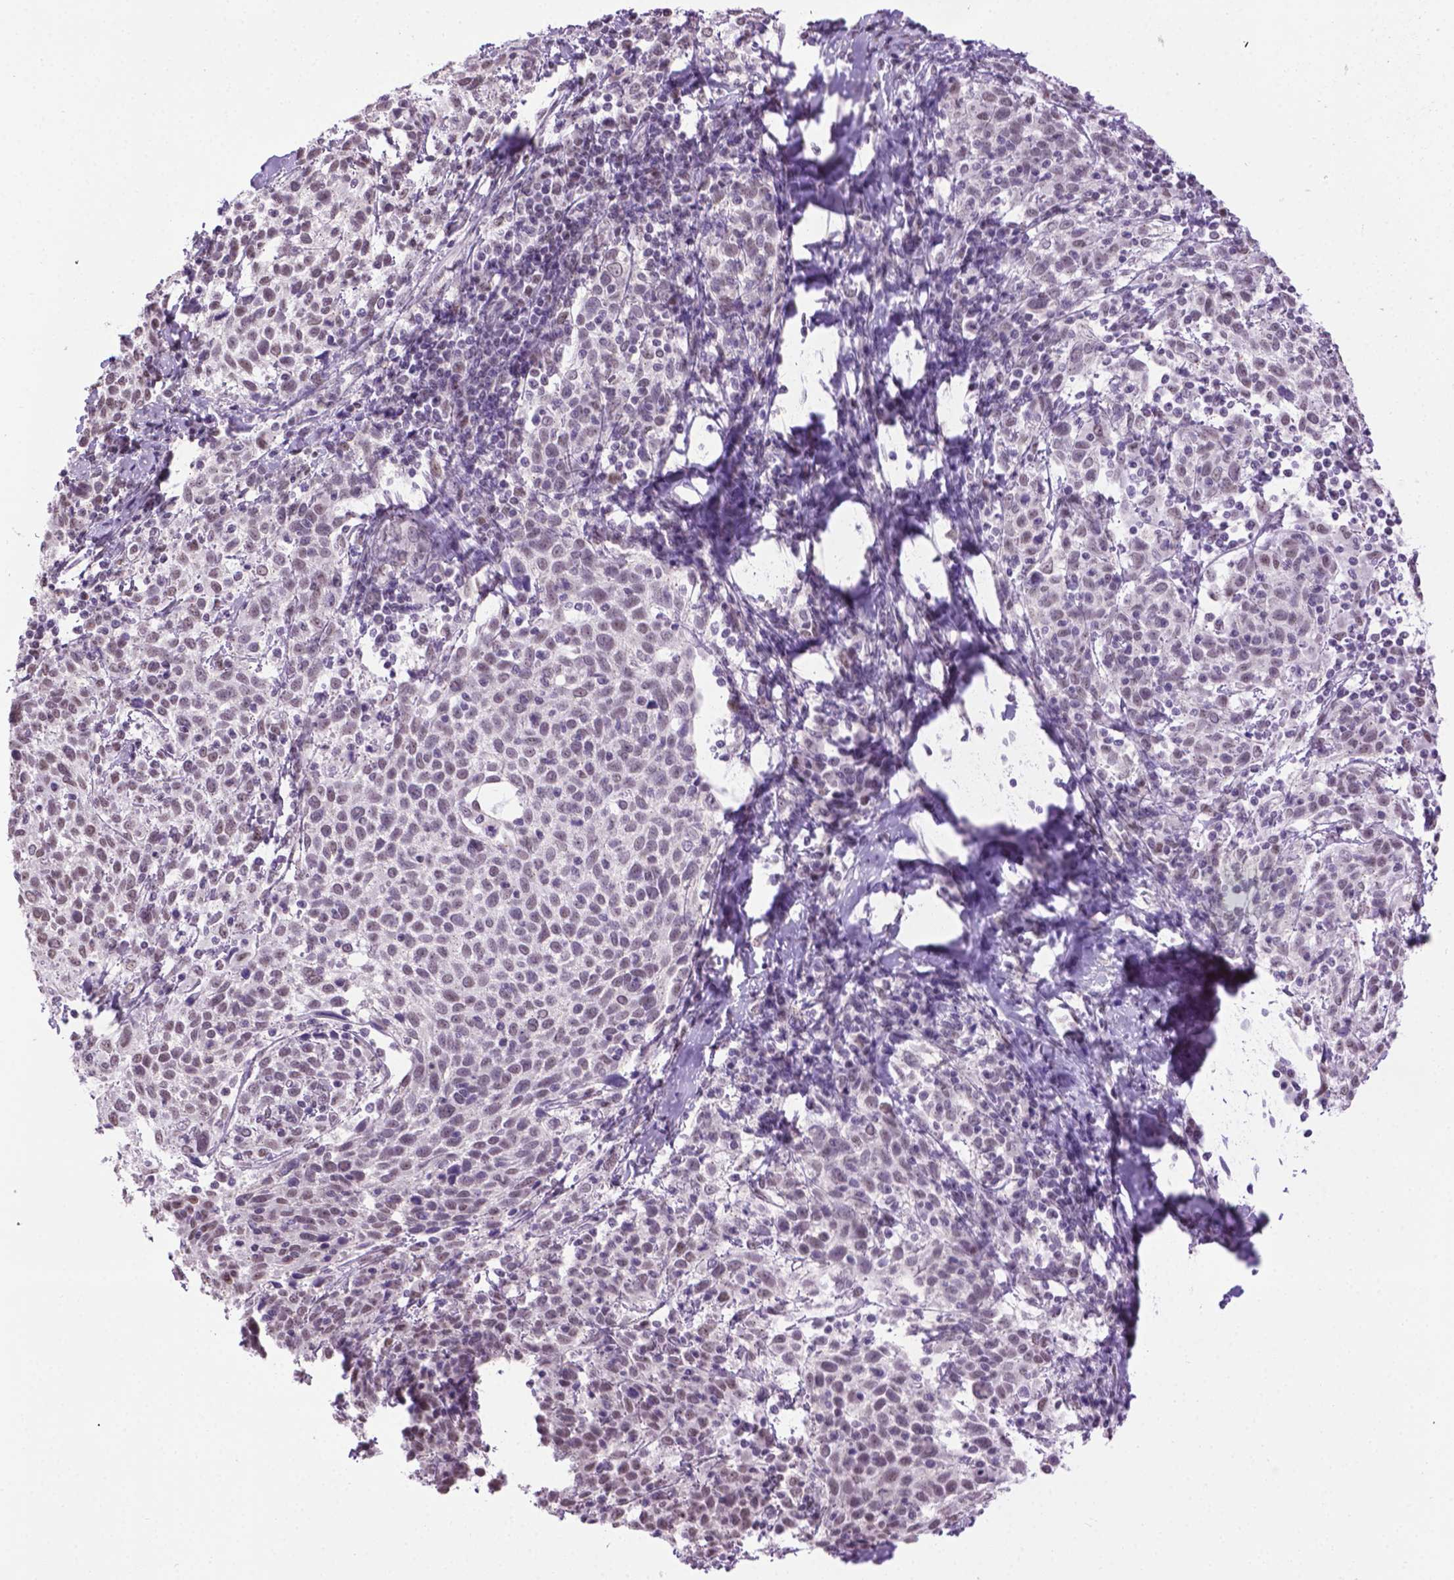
{"staining": {"intensity": "weak", "quantity": "<25%", "location": "nuclear"}, "tissue": "cervical cancer", "cell_type": "Tumor cells", "image_type": "cancer", "snomed": [{"axis": "morphology", "description": "Squamous cell carcinoma, NOS"}, {"axis": "topography", "description": "Cervix"}], "caption": "There is no significant positivity in tumor cells of cervical cancer (squamous cell carcinoma). (Immunohistochemistry (ihc), brightfield microscopy, high magnification).", "gene": "ABI2", "patient": {"sex": "female", "age": 61}}